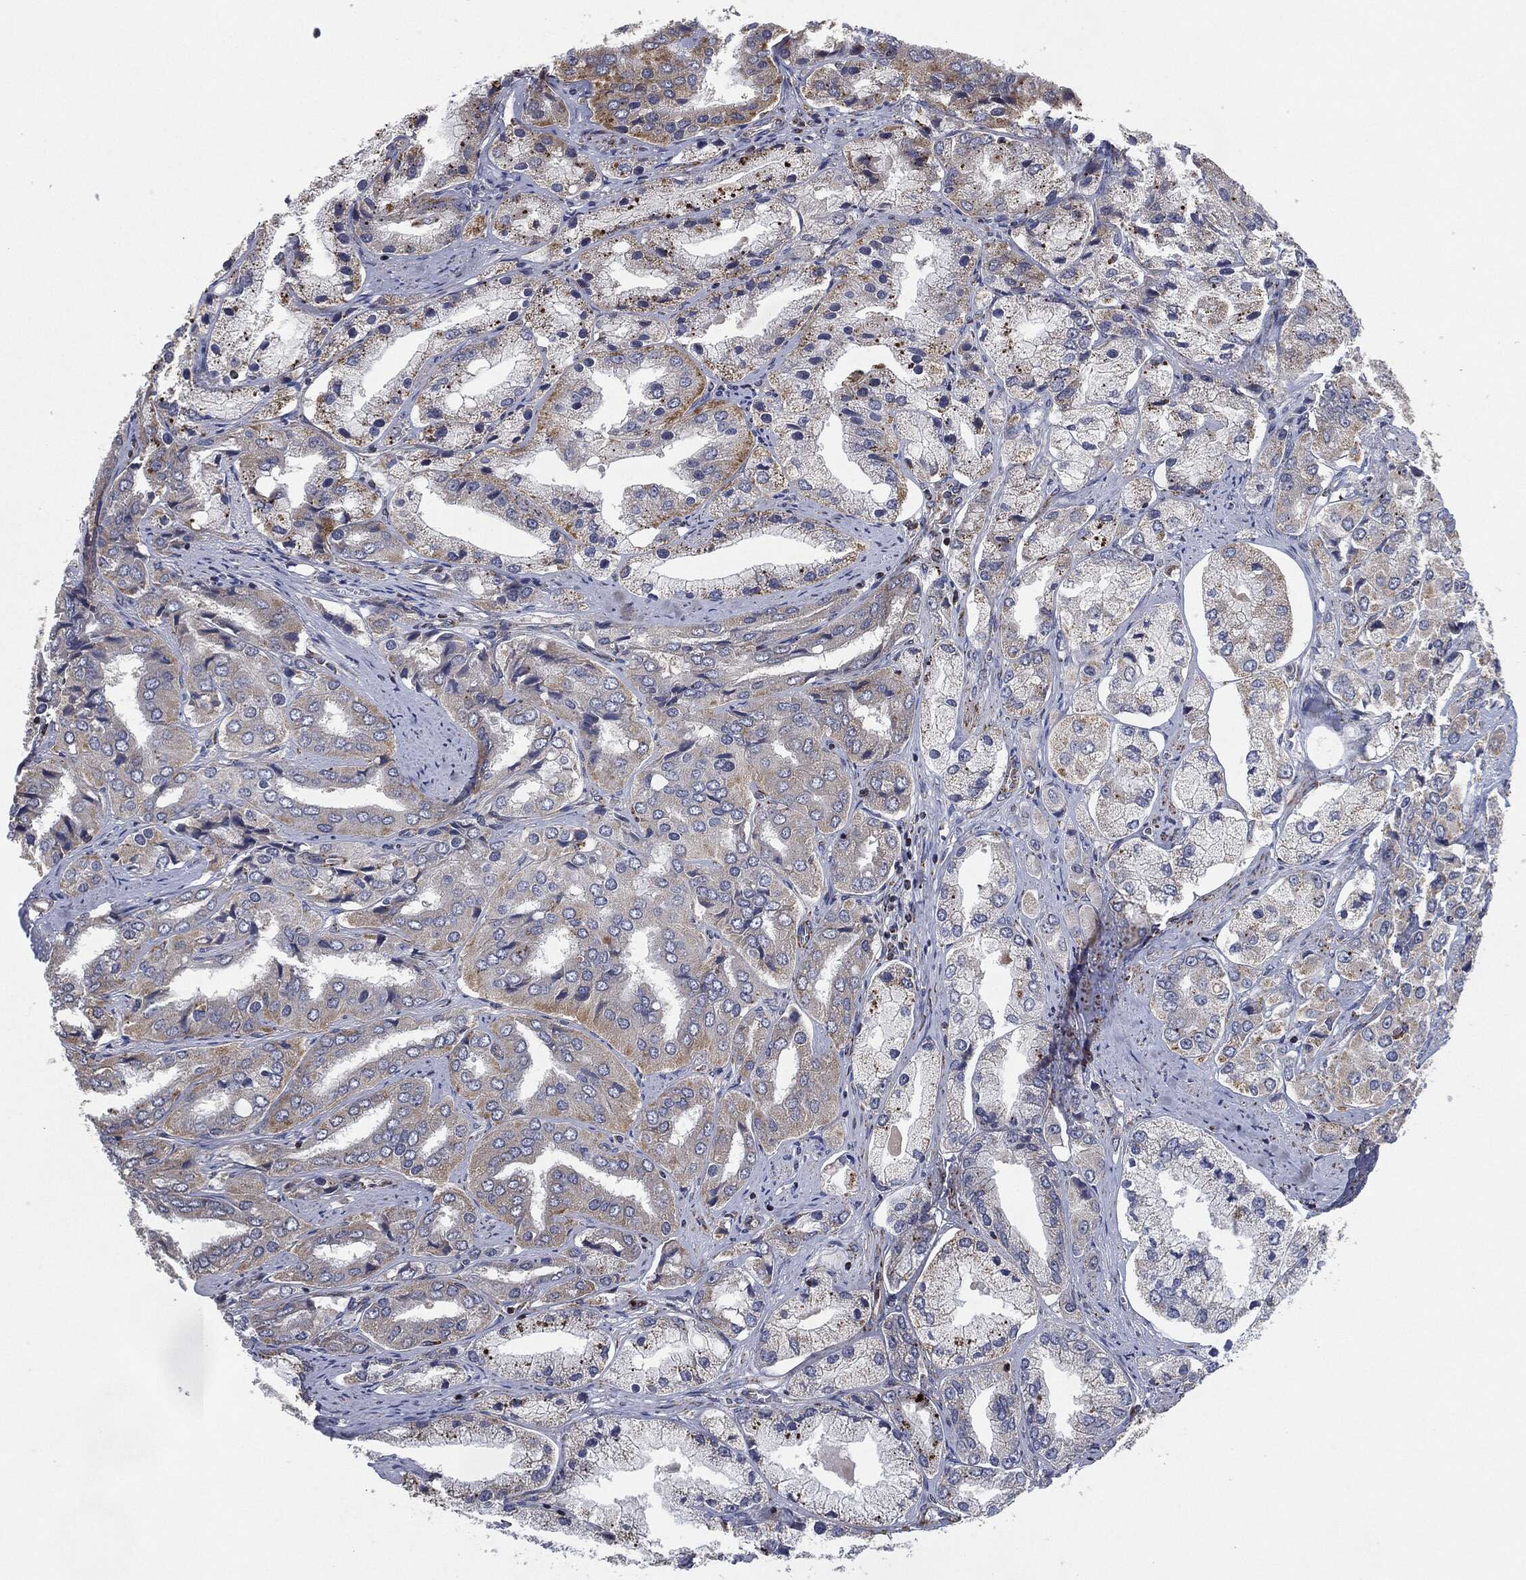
{"staining": {"intensity": "weak", "quantity": "25%-75%", "location": "cytoplasmic/membranous"}, "tissue": "prostate cancer", "cell_type": "Tumor cells", "image_type": "cancer", "snomed": [{"axis": "morphology", "description": "Adenocarcinoma, Low grade"}, {"axis": "topography", "description": "Prostate"}], "caption": "Protein expression analysis of adenocarcinoma (low-grade) (prostate) displays weak cytoplasmic/membranous staining in about 25%-75% of tumor cells. (brown staining indicates protein expression, while blue staining denotes nuclei).", "gene": "NDUFV2", "patient": {"sex": "male", "age": 69}}